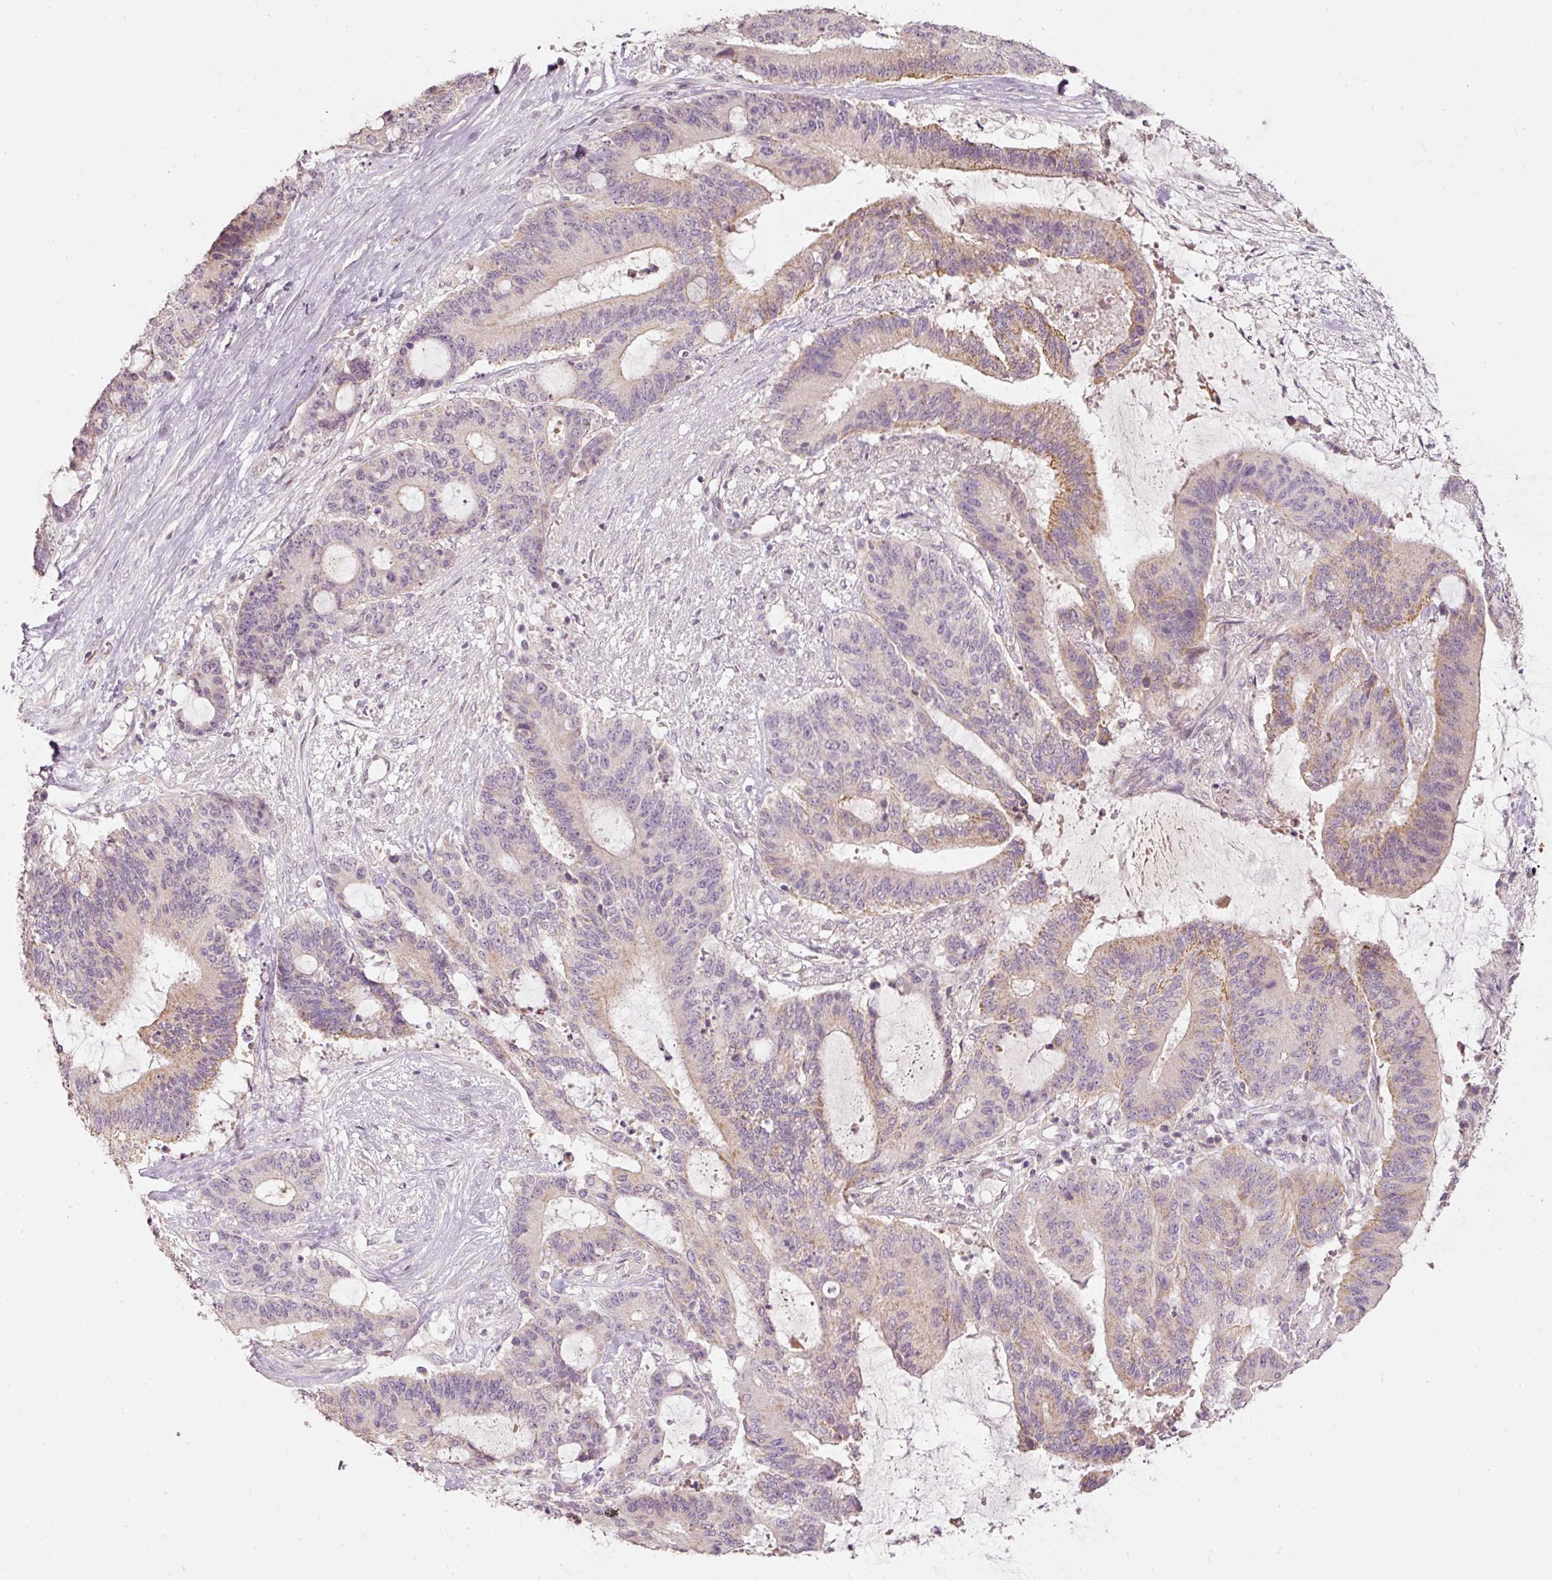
{"staining": {"intensity": "weak", "quantity": "<25%", "location": "cytoplasmic/membranous"}, "tissue": "liver cancer", "cell_type": "Tumor cells", "image_type": "cancer", "snomed": [{"axis": "morphology", "description": "Normal tissue, NOS"}, {"axis": "morphology", "description": "Cholangiocarcinoma"}, {"axis": "topography", "description": "Liver"}, {"axis": "topography", "description": "Peripheral nerve tissue"}], "caption": "Micrograph shows no significant protein staining in tumor cells of liver cancer.", "gene": "TOB2", "patient": {"sex": "female", "age": 73}}